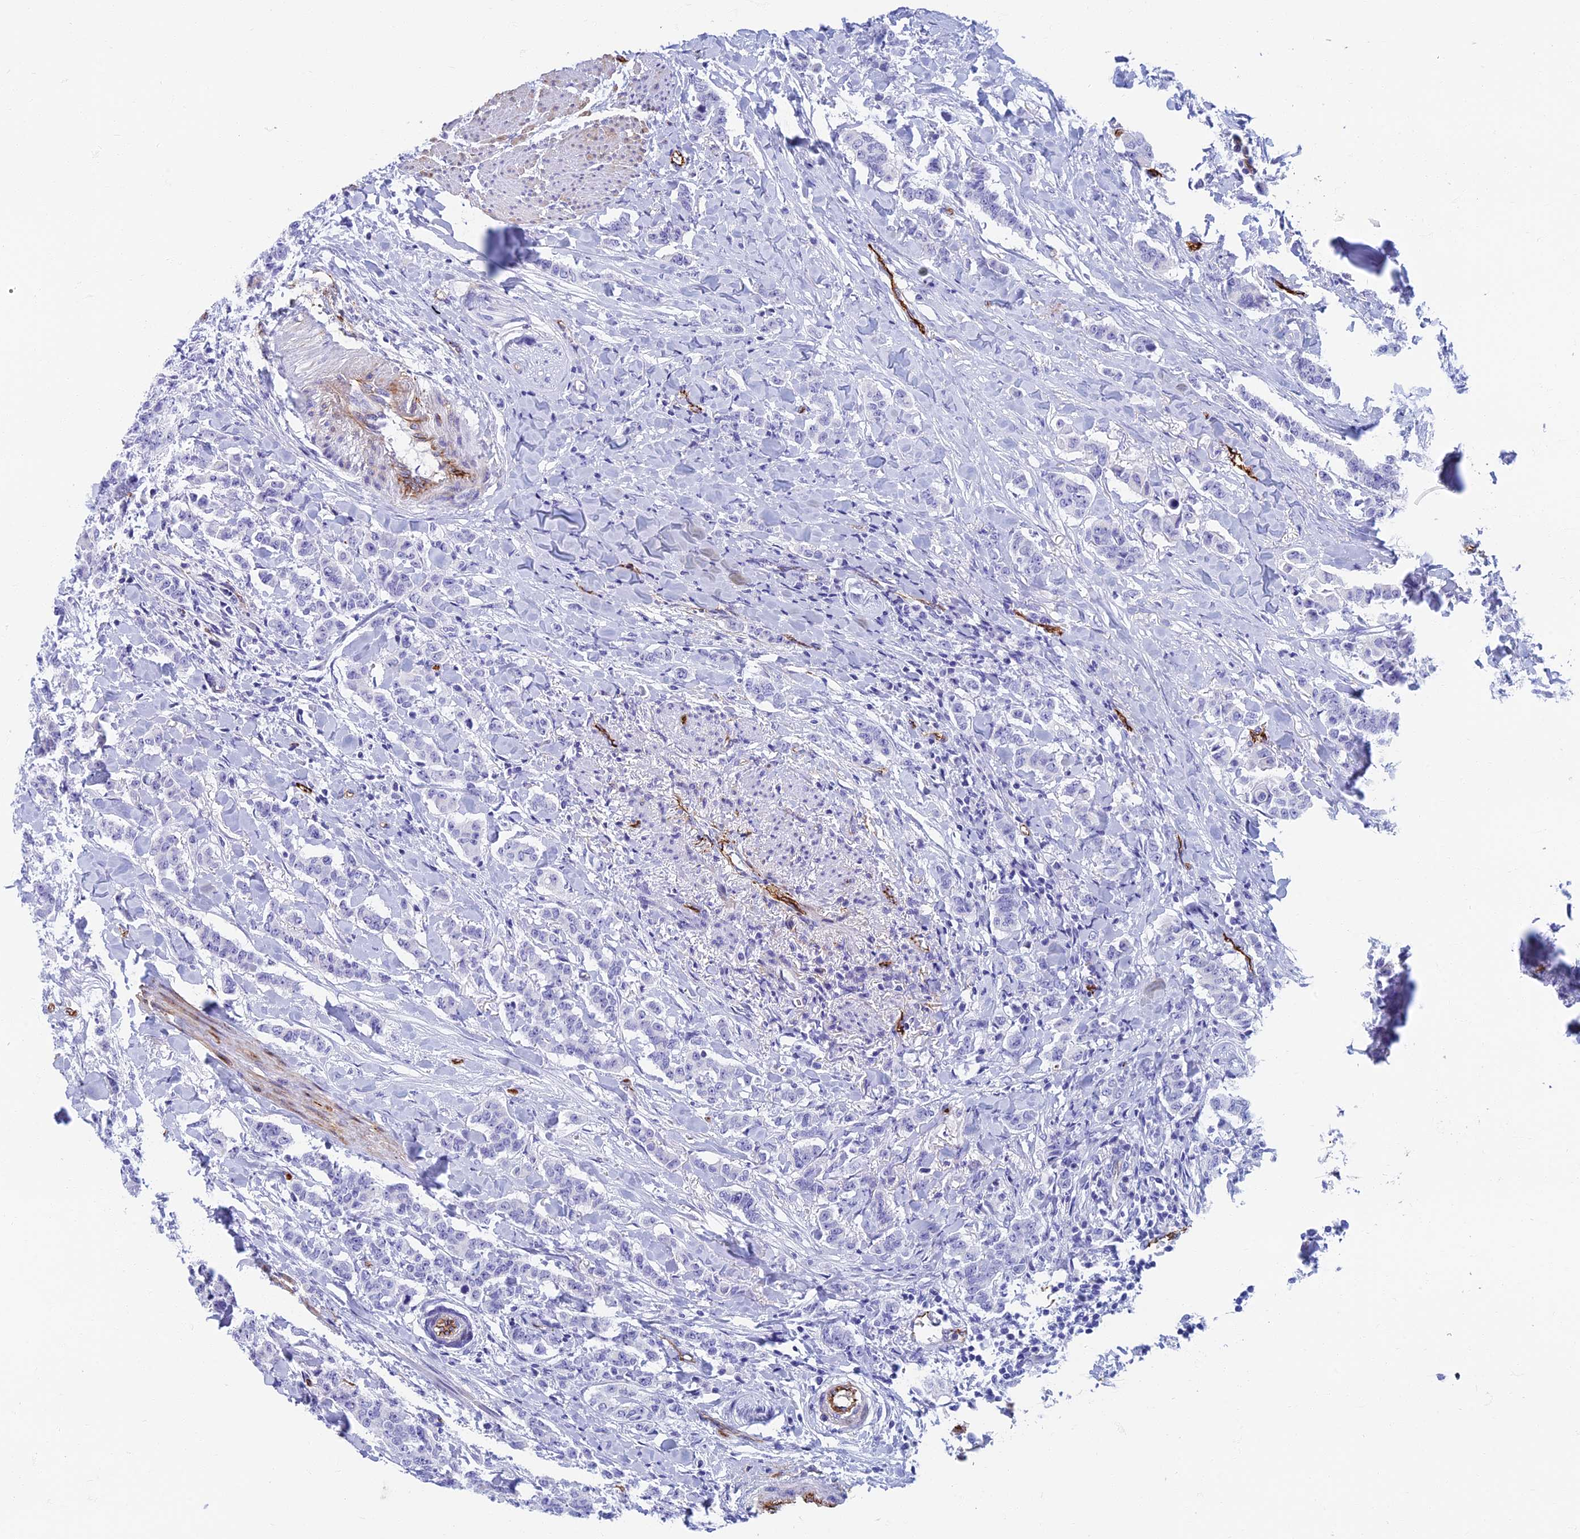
{"staining": {"intensity": "negative", "quantity": "none", "location": "none"}, "tissue": "breast cancer", "cell_type": "Tumor cells", "image_type": "cancer", "snomed": [{"axis": "morphology", "description": "Duct carcinoma"}, {"axis": "topography", "description": "Breast"}], "caption": "An IHC photomicrograph of breast invasive ductal carcinoma is shown. There is no staining in tumor cells of breast invasive ductal carcinoma.", "gene": "ETFRF1", "patient": {"sex": "female", "age": 40}}